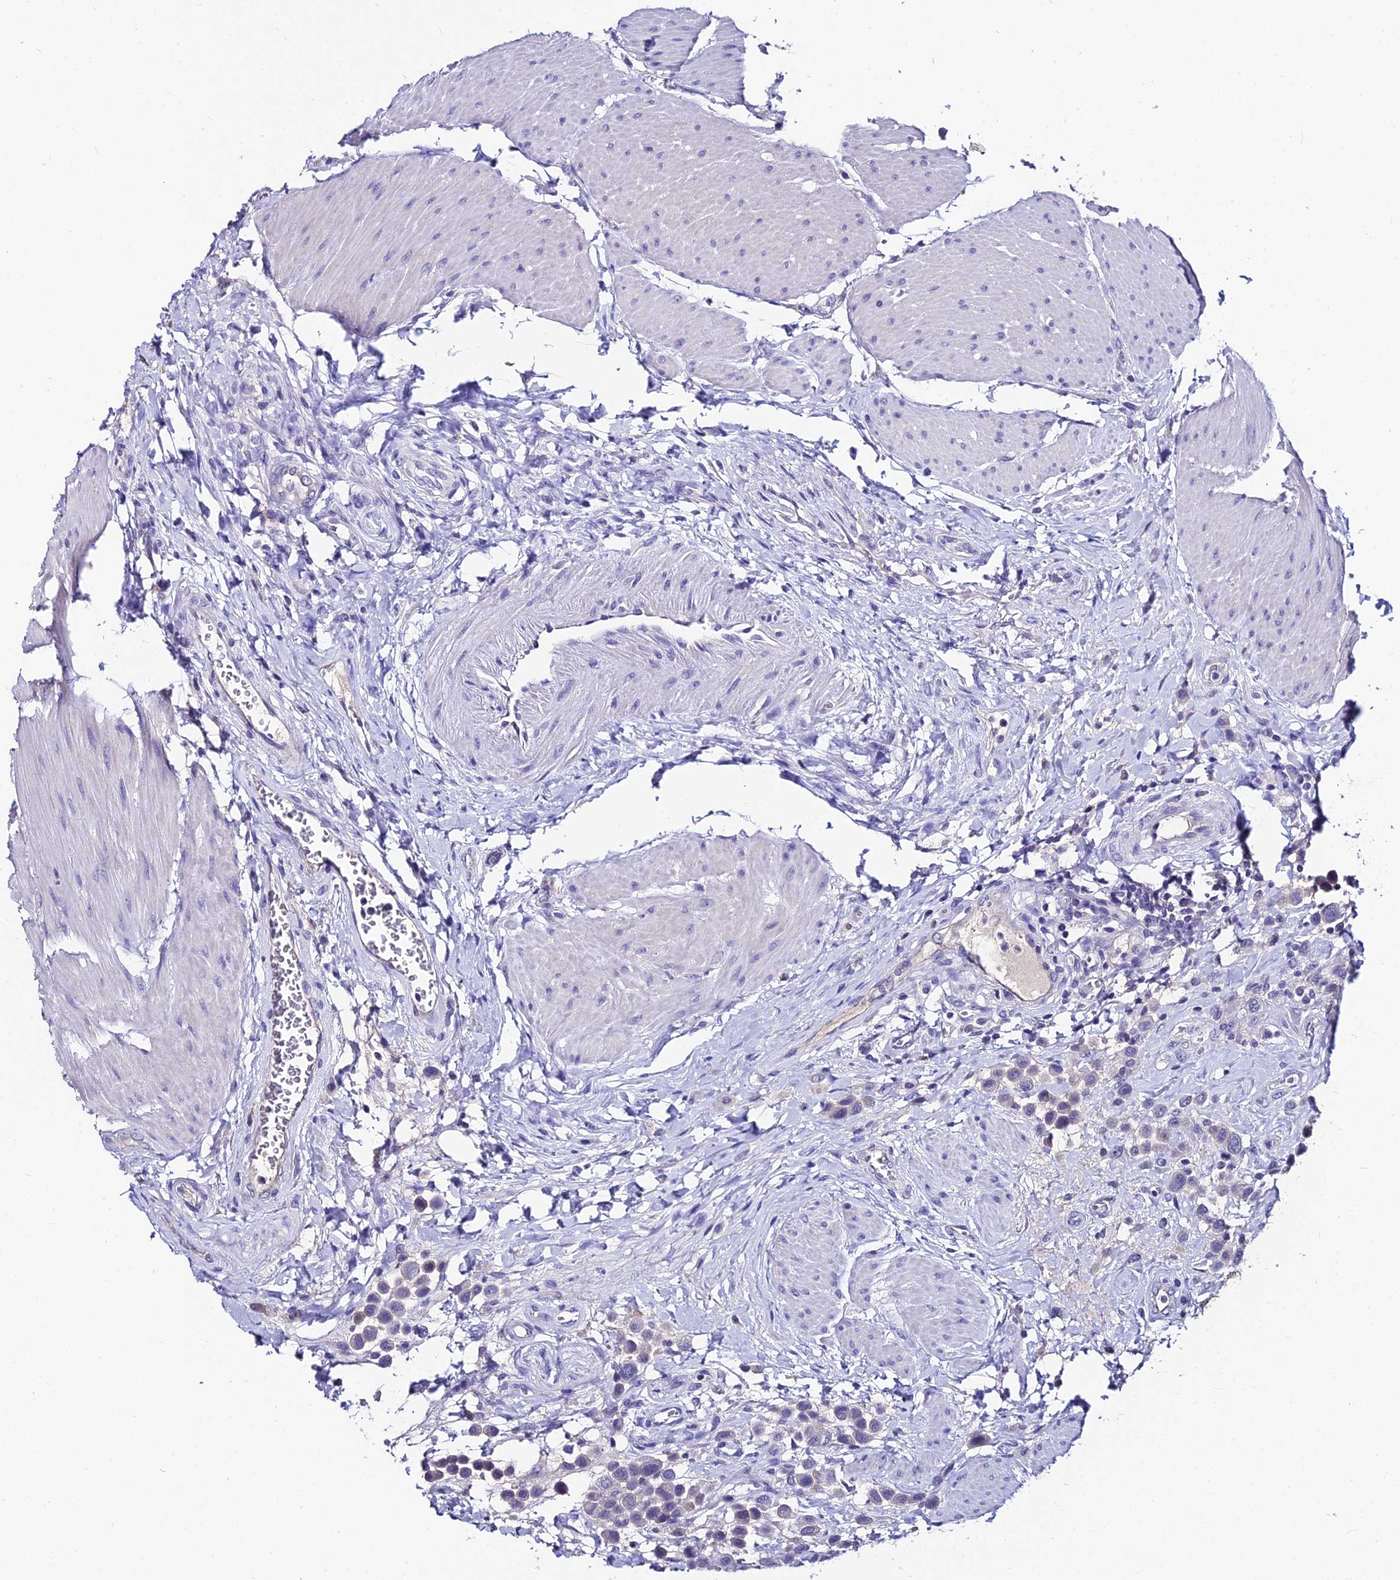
{"staining": {"intensity": "negative", "quantity": "none", "location": "none"}, "tissue": "urothelial cancer", "cell_type": "Tumor cells", "image_type": "cancer", "snomed": [{"axis": "morphology", "description": "Urothelial carcinoma, High grade"}, {"axis": "topography", "description": "Urinary bladder"}], "caption": "This is an immunohistochemistry histopathology image of human urothelial carcinoma (high-grade). There is no expression in tumor cells.", "gene": "LGALS7", "patient": {"sex": "male", "age": 50}}